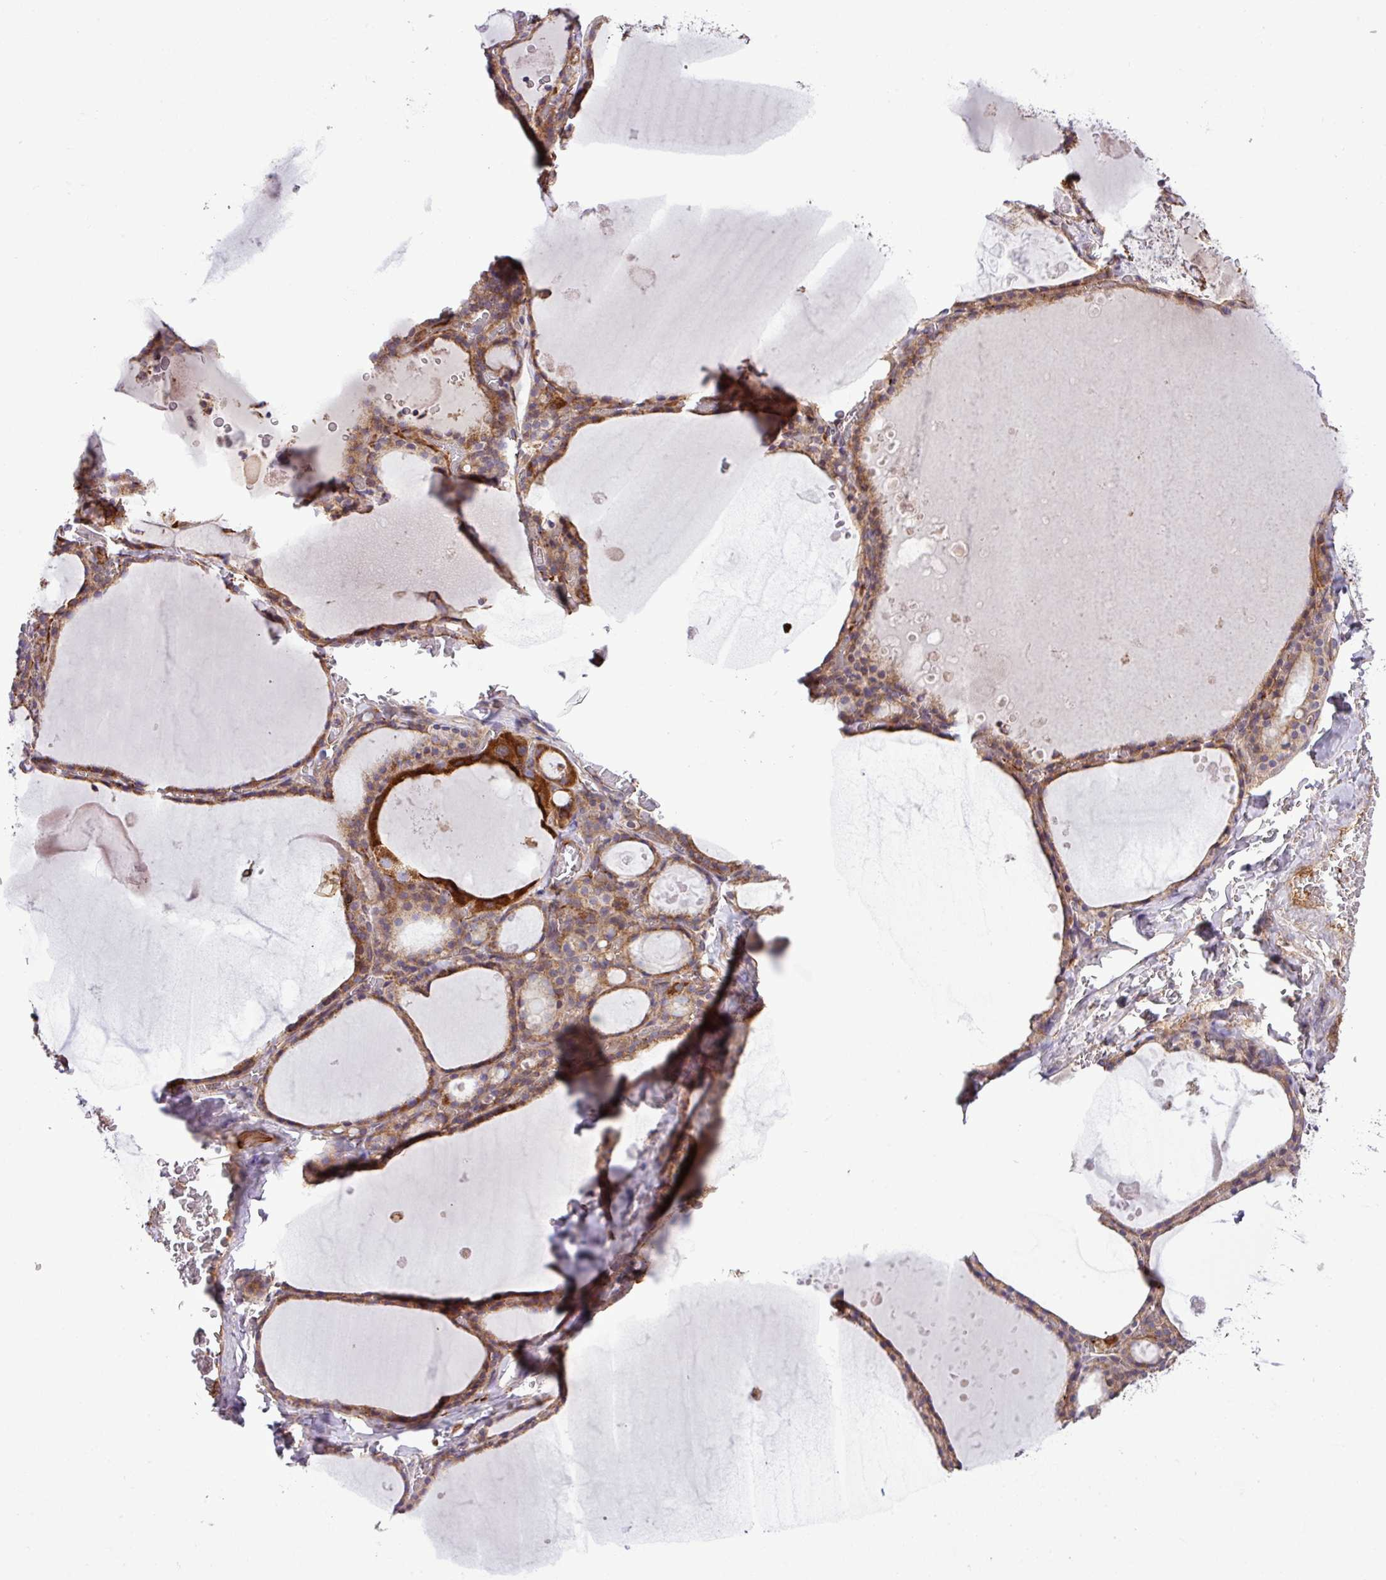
{"staining": {"intensity": "moderate", "quantity": ">75%", "location": "cytoplasmic/membranous"}, "tissue": "thyroid gland", "cell_type": "Glandular cells", "image_type": "normal", "snomed": [{"axis": "morphology", "description": "Normal tissue, NOS"}, {"axis": "topography", "description": "Thyroid gland"}], "caption": "This histopathology image reveals normal thyroid gland stained with immunohistochemistry (IHC) to label a protein in brown. The cytoplasmic/membranous of glandular cells show moderate positivity for the protein. Nuclei are counter-stained blue.", "gene": "ZNF569", "patient": {"sex": "male", "age": 56}}